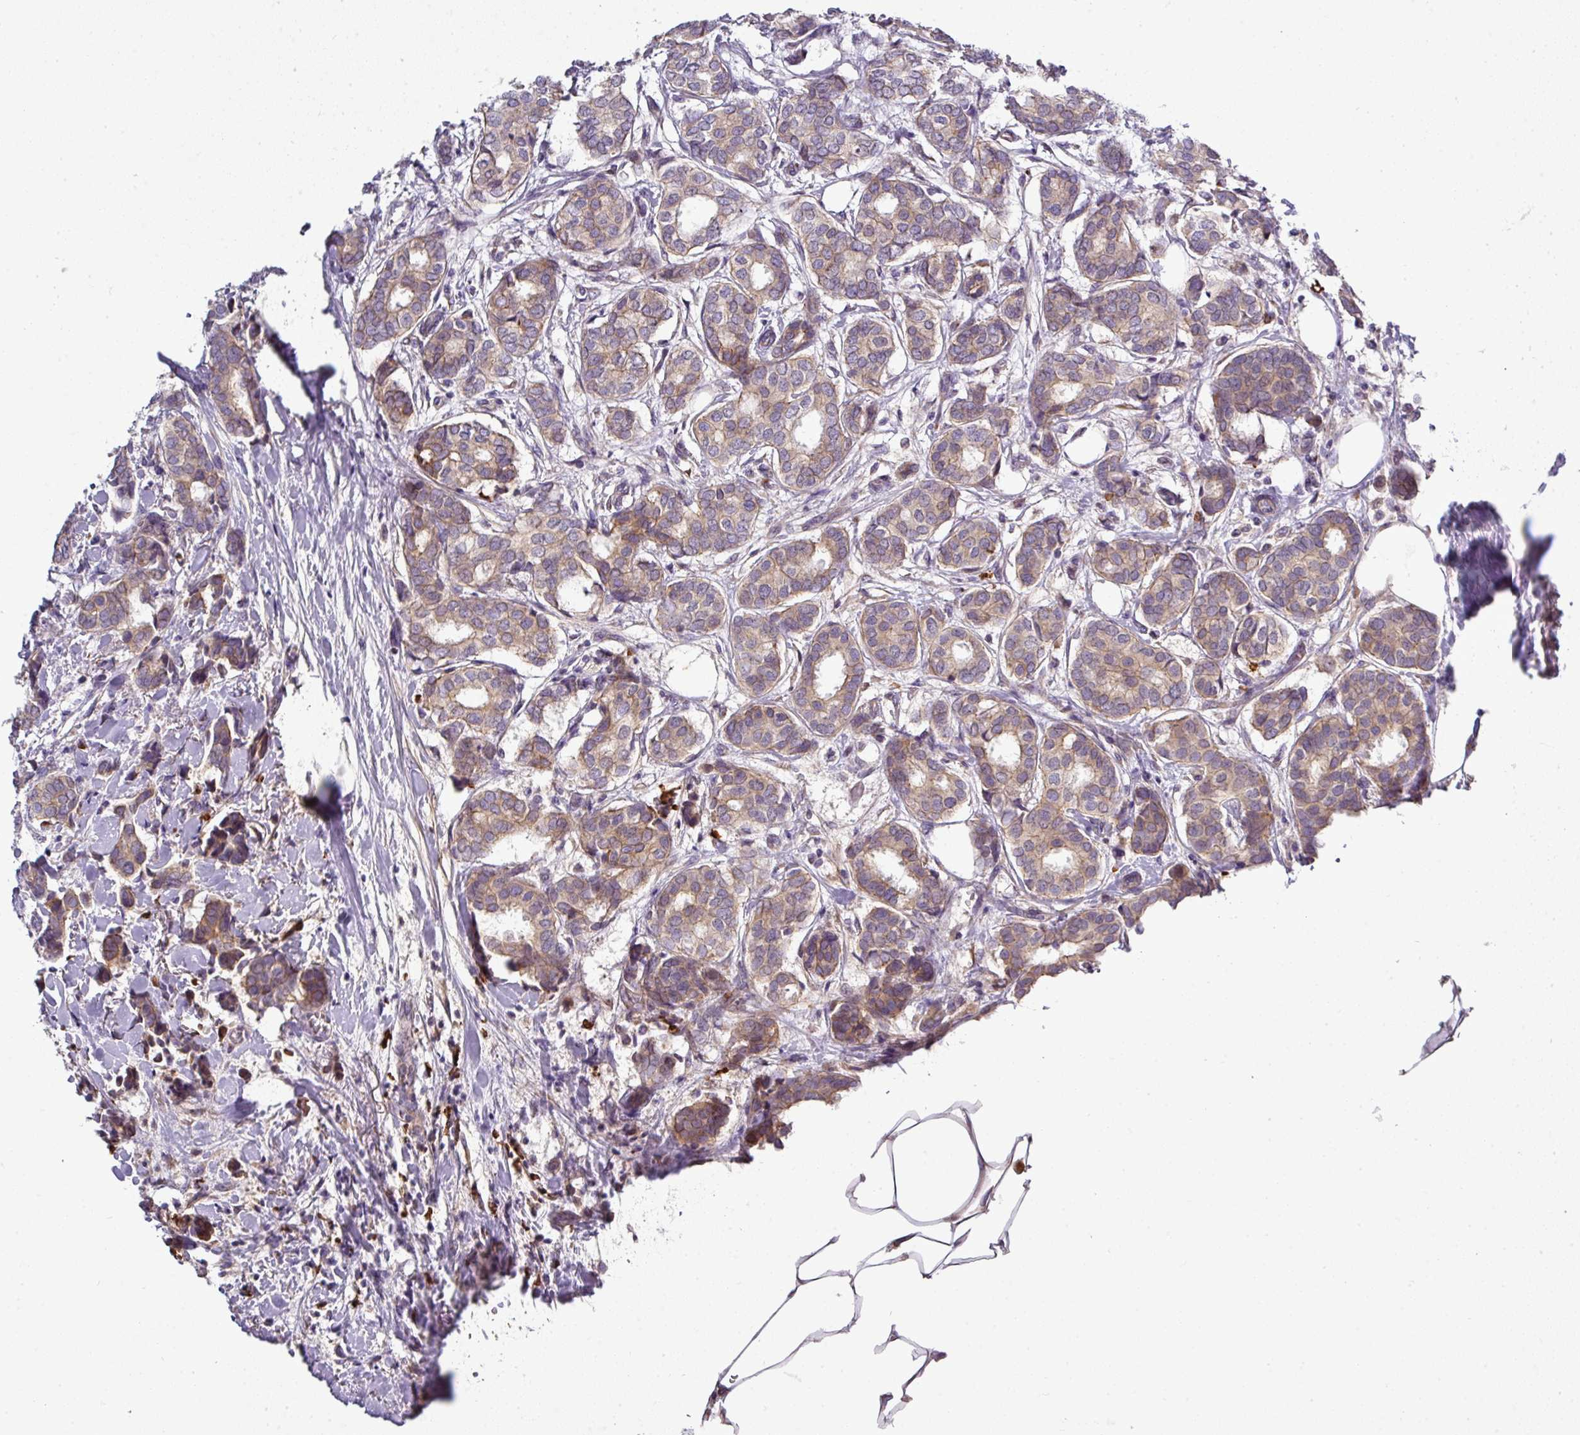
{"staining": {"intensity": "weak", "quantity": "25%-75%", "location": "cytoplasmic/membranous"}, "tissue": "breast cancer", "cell_type": "Tumor cells", "image_type": "cancer", "snomed": [{"axis": "morphology", "description": "Duct carcinoma"}, {"axis": "topography", "description": "Breast"}], "caption": "DAB immunohistochemical staining of breast intraductal carcinoma demonstrates weak cytoplasmic/membranous protein positivity in approximately 25%-75% of tumor cells. (DAB IHC, brown staining for protein, blue staining for nuclei).", "gene": "GAN", "patient": {"sex": "female", "age": 73}}